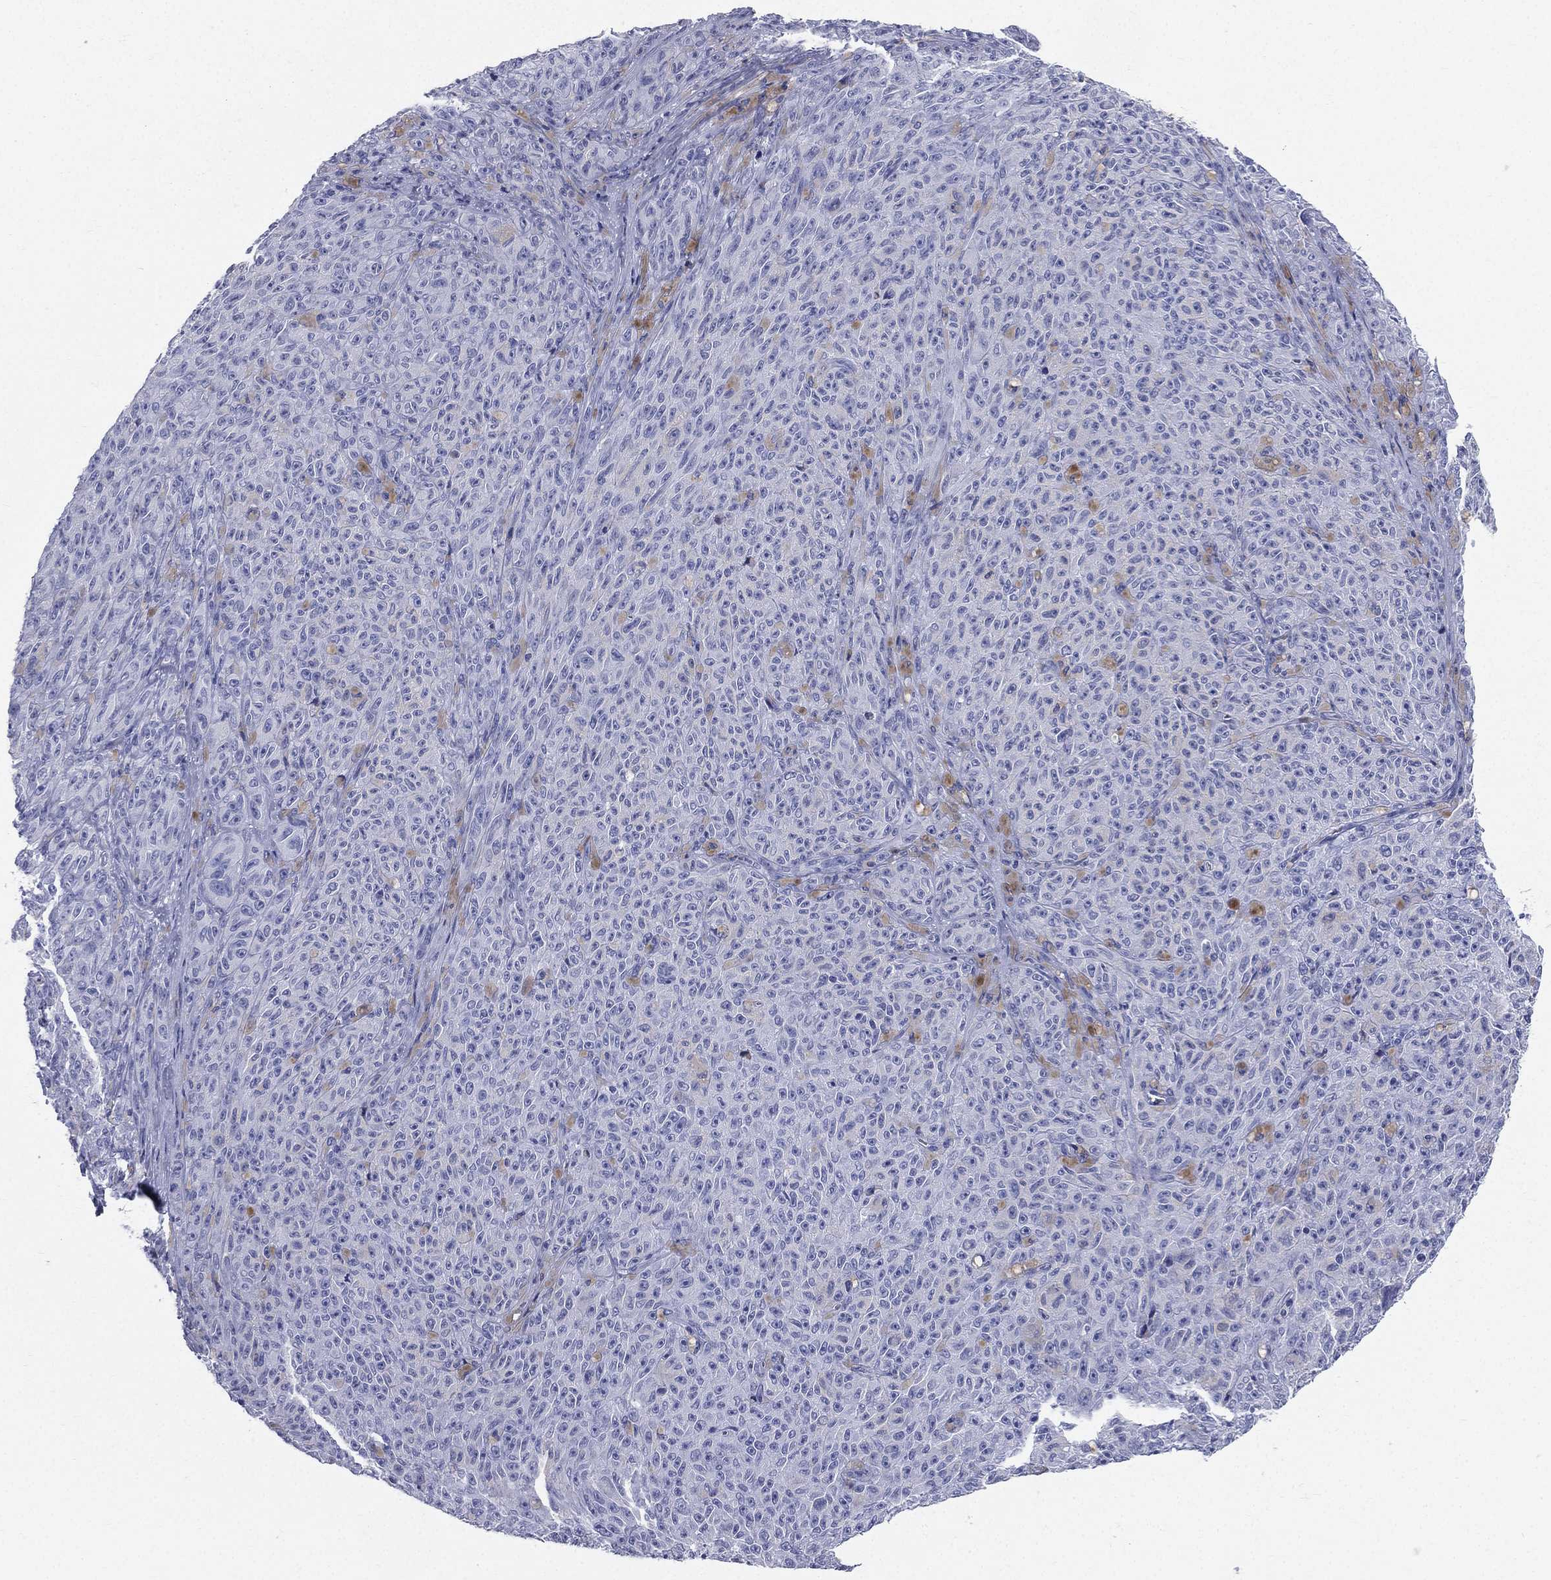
{"staining": {"intensity": "negative", "quantity": "none", "location": "none"}, "tissue": "melanoma", "cell_type": "Tumor cells", "image_type": "cancer", "snomed": [{"axis": "morphology", "description": "Malignant melanoma, NOS"}, {"axis": "topography", "description": "Skin"}], "caption": "Immunohistochemistry photomicrograph of neoplastic tissue: malignant melanoma stained with DAB (3,3'-diaminobenzidine) shows no significant protein expression in tumor cells.", "gene": "HP", "patient": {"sex": "female", "age": 82}}